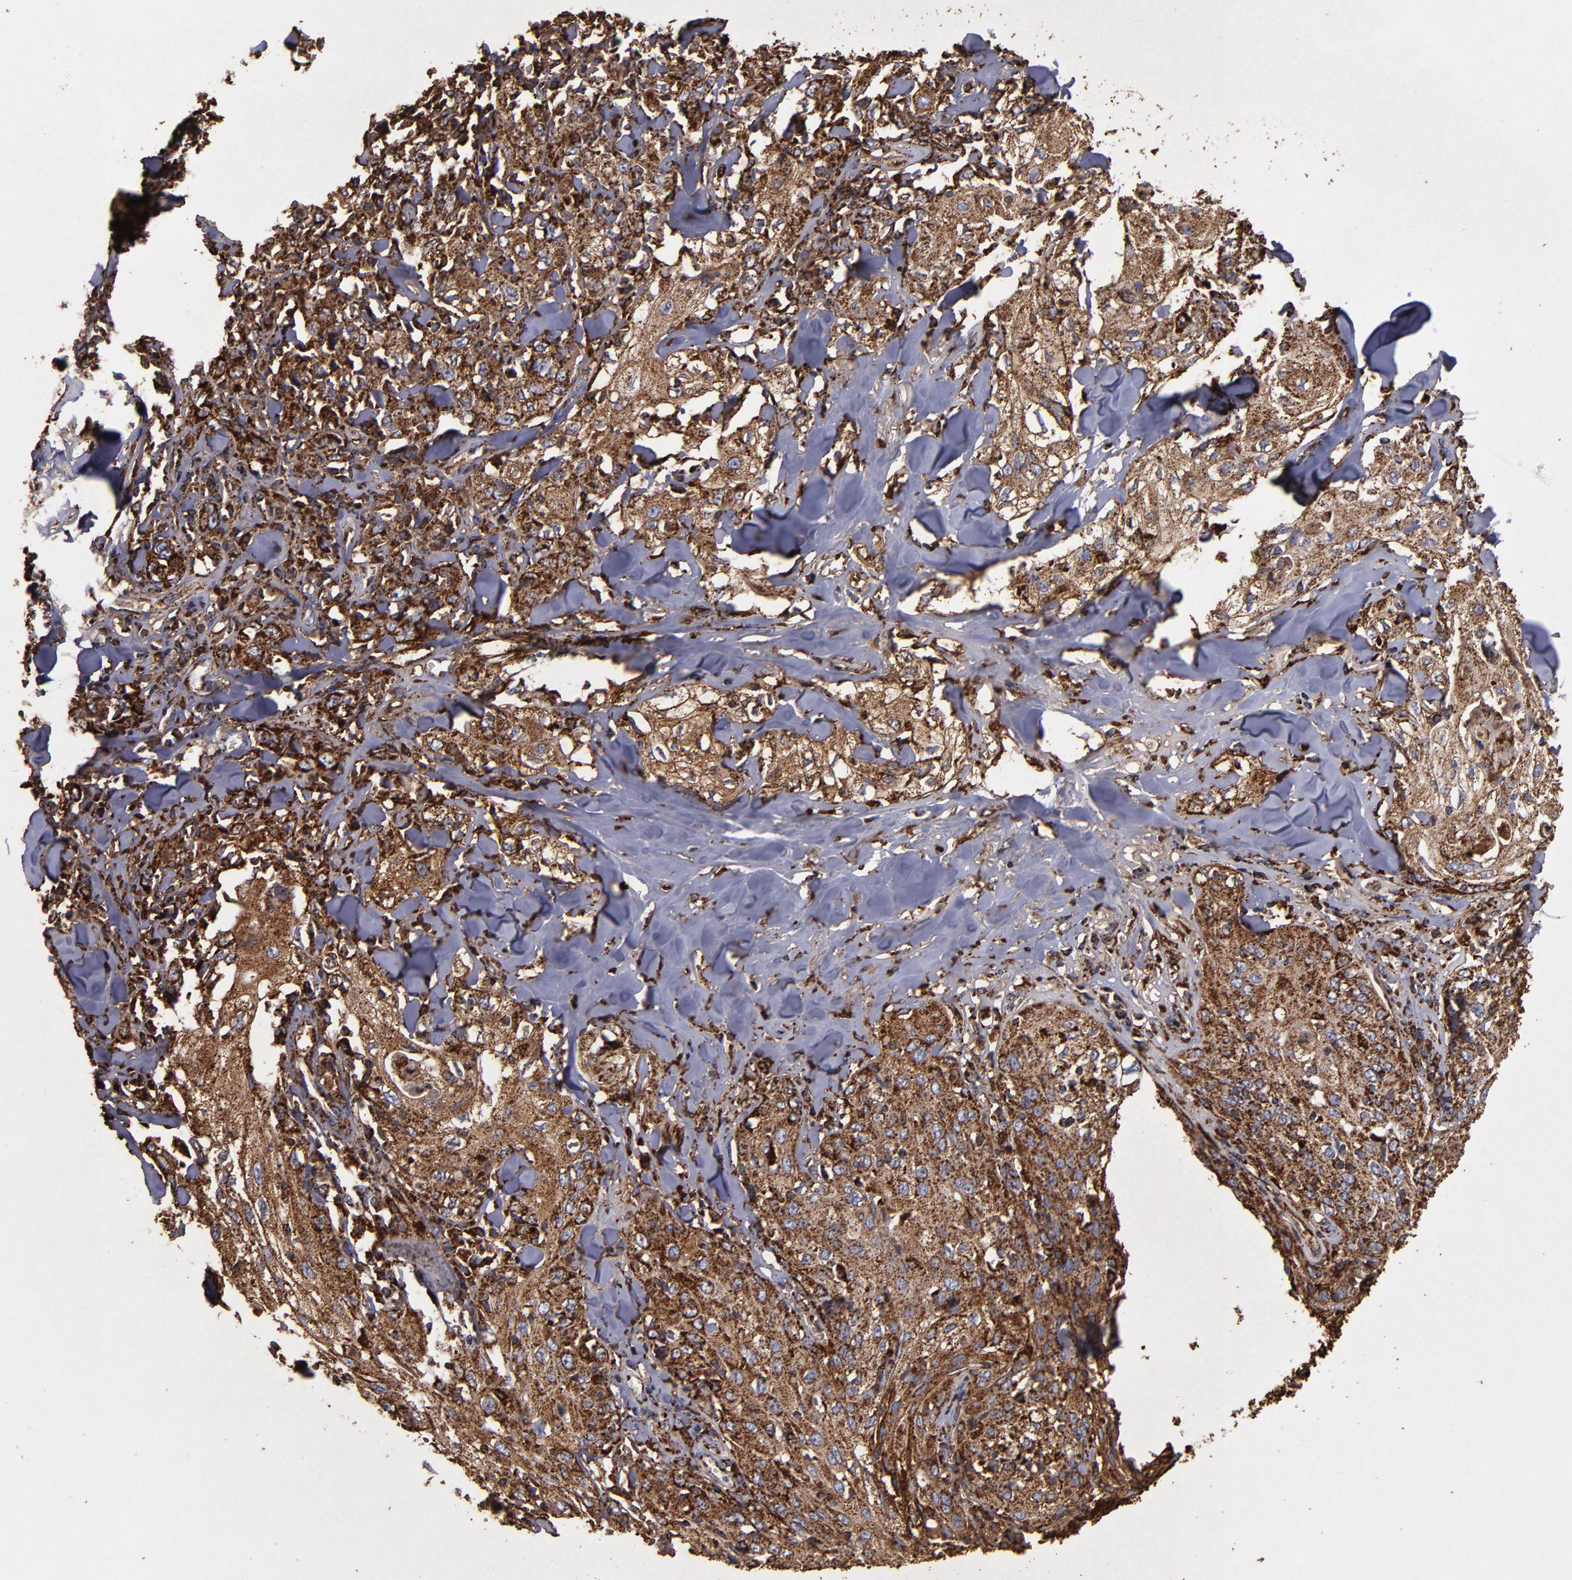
{"staining": {"intensity": "strong", "quantity": ">75%", "location": "cytoplasmic/membranous"}, "tissue": "skin cancer", "cell_type": "Tumor cells", "image_type": "cancer", "snomed": [{"axis": "morphology", "description": "Squamous cell carcinoma, NOS"}, {"axis": "topography", "description": "Skin"}], "caption": "Protein staining shows strong cytoplasmic/membranous expression in about >75% of tumor cells in squamous cell carcinoma (skin).", "gene": "SOD2", "patient": {"sex": "male", "age": 65}}